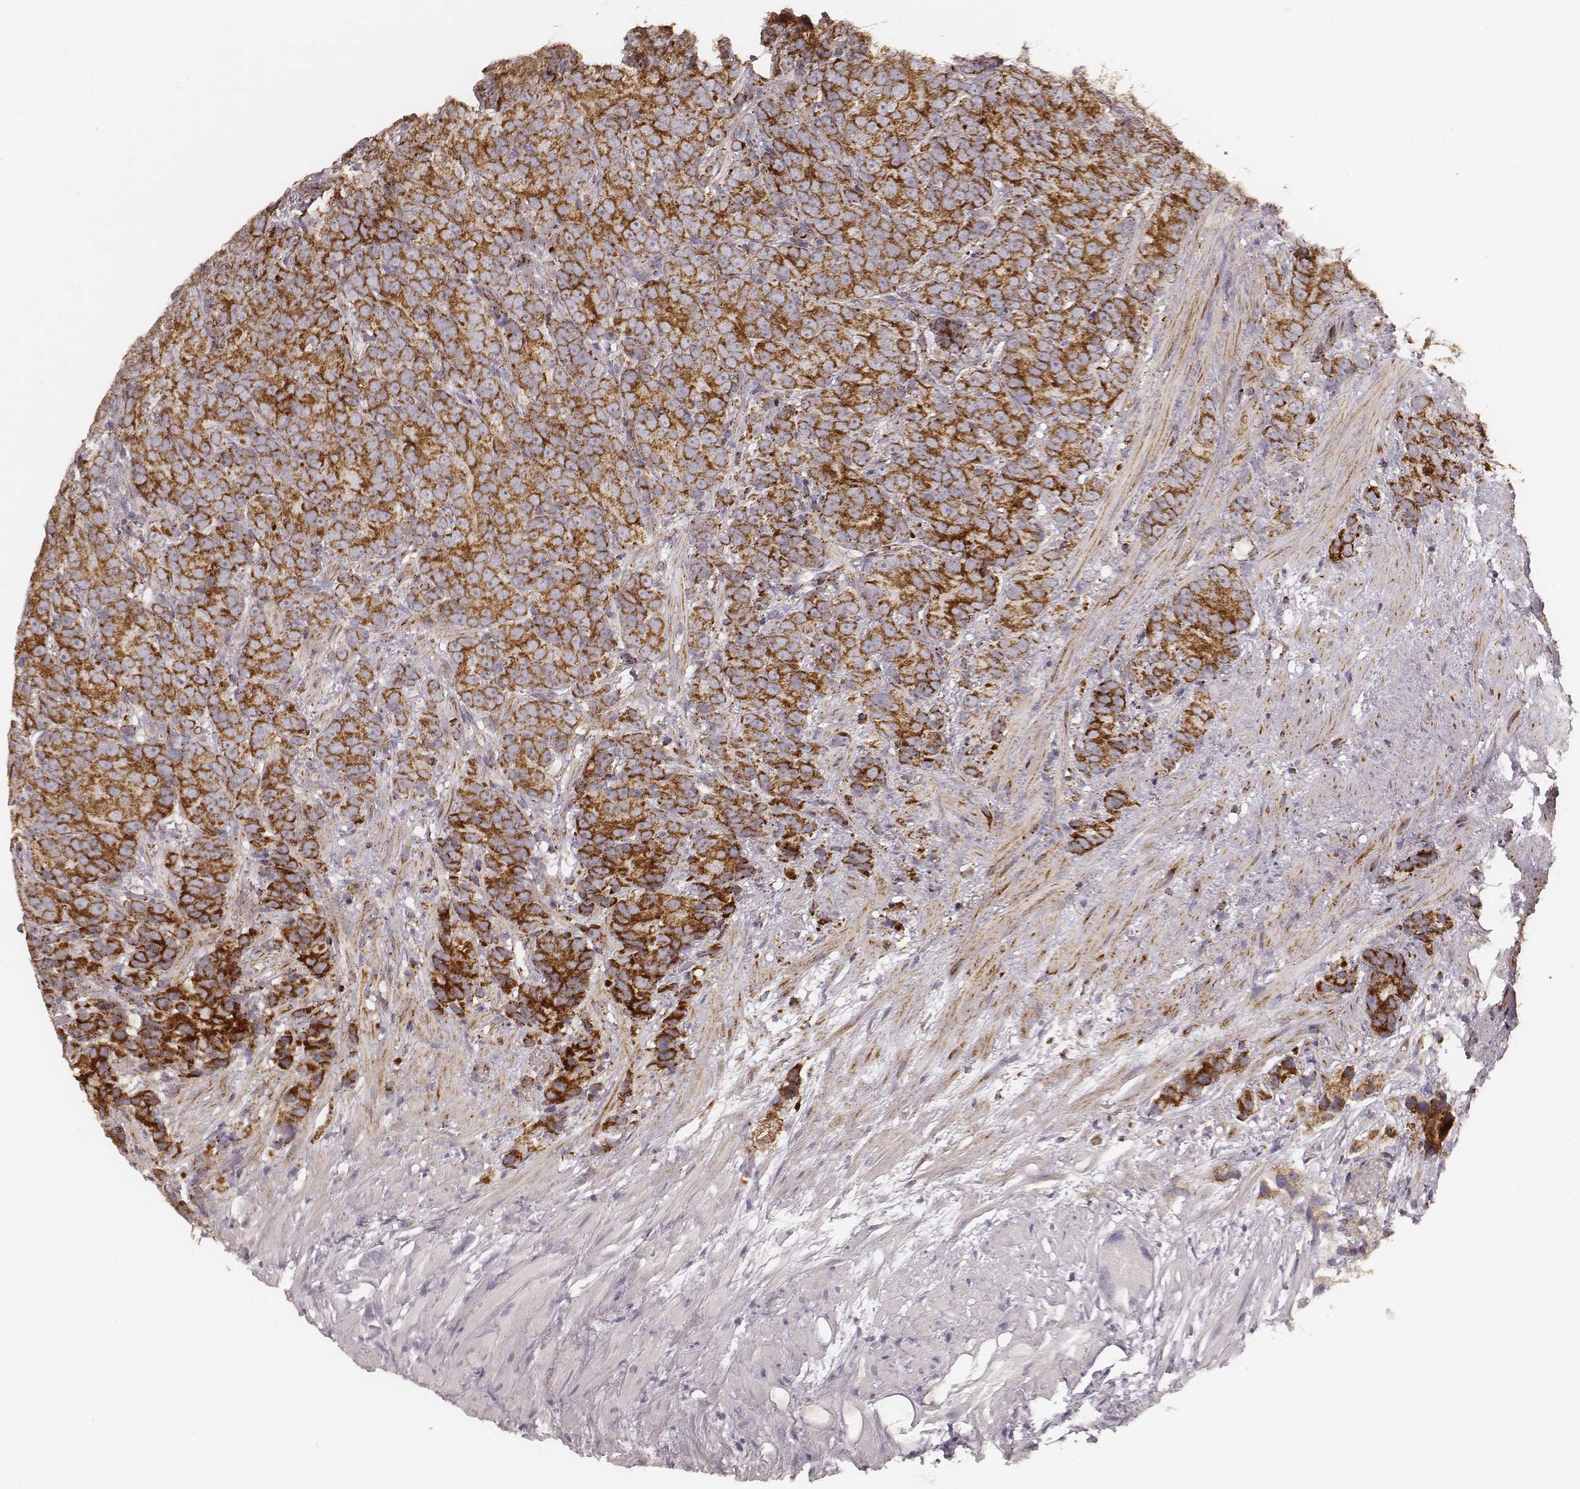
{"staining": {"intensity": "strong", "quantity": ">75%", "location": "cytoplasmic/membranous"}, "tissue": "prostate cancer", "cell_type": "Tumor cells", "image_type": "cancer", "snomed": [{"axis": "morphology", "description": "Adenocarcinoma, High grade"}, {"axis": "topography", "description": "Prostate"}], "caption": "Tumor cells exhibit high levels of strong cytoplasmic/membranous positivity in about >75% of cells in human prostate cancer (adenocarcinoma (high-grade)). The protein is shown in brown color, while the nuclei are stained blue.", "gene": "CS", "patient": {"sex": "male", "age": 90}}